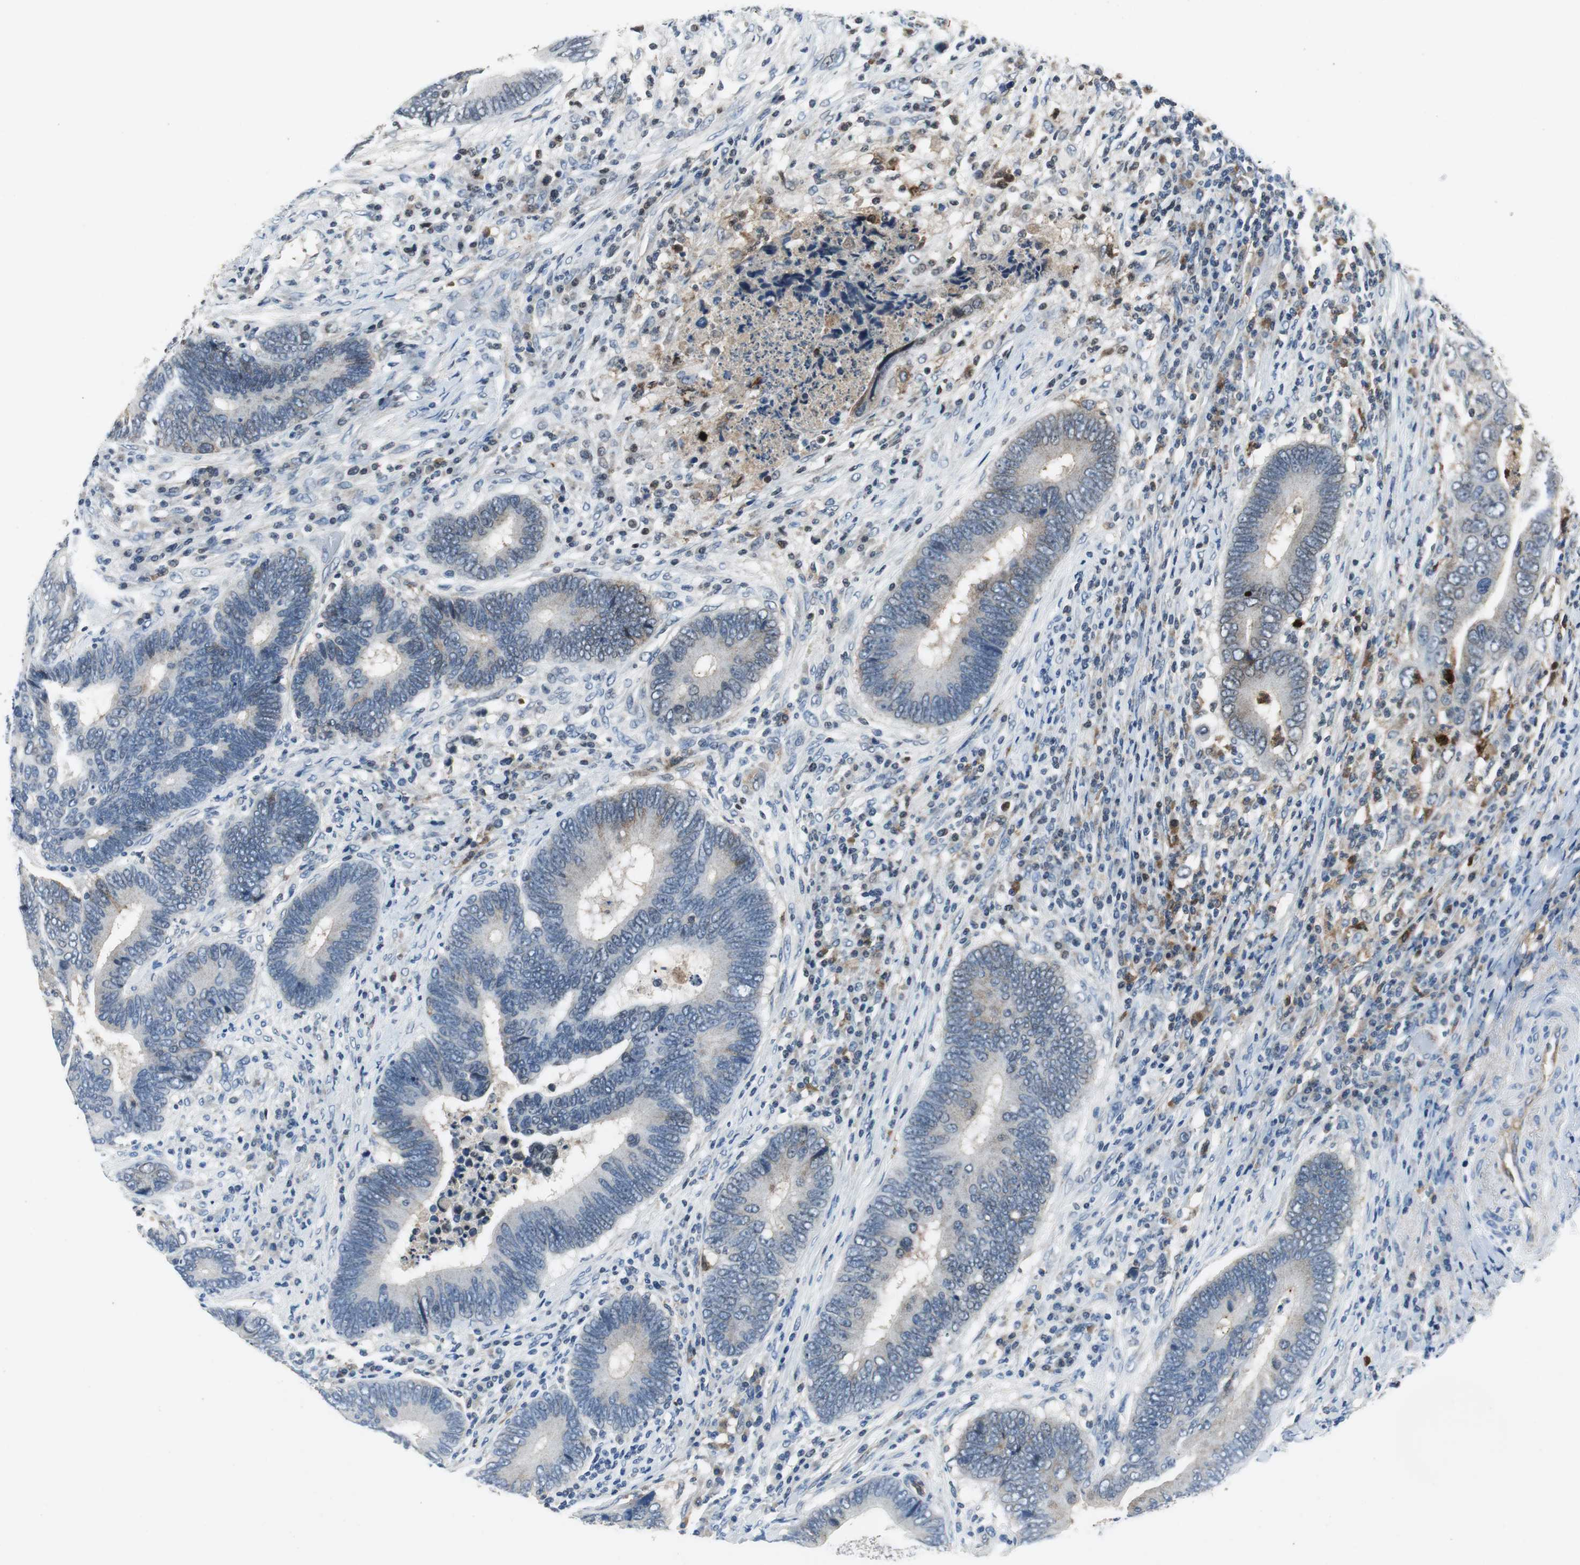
{"staining": {"intensity": "weak", "quantity": "<25%", "location": "cytoplasmic/membranous"}, "tissue": "colorectal cancer", "cell_type": "Tumor cells", "image_type": "cancer", "snomed": [{"axis": "morphology", "description": "Adenocarcinoma, NOS"}, {"axis": "topography", "description": "Colon"}], "caption": "Tumor cells are negative for protein expression in human colorectal adenocarcinoma.", "gene": "ORM1", "patient": {"sex": "female", "age": 78}}